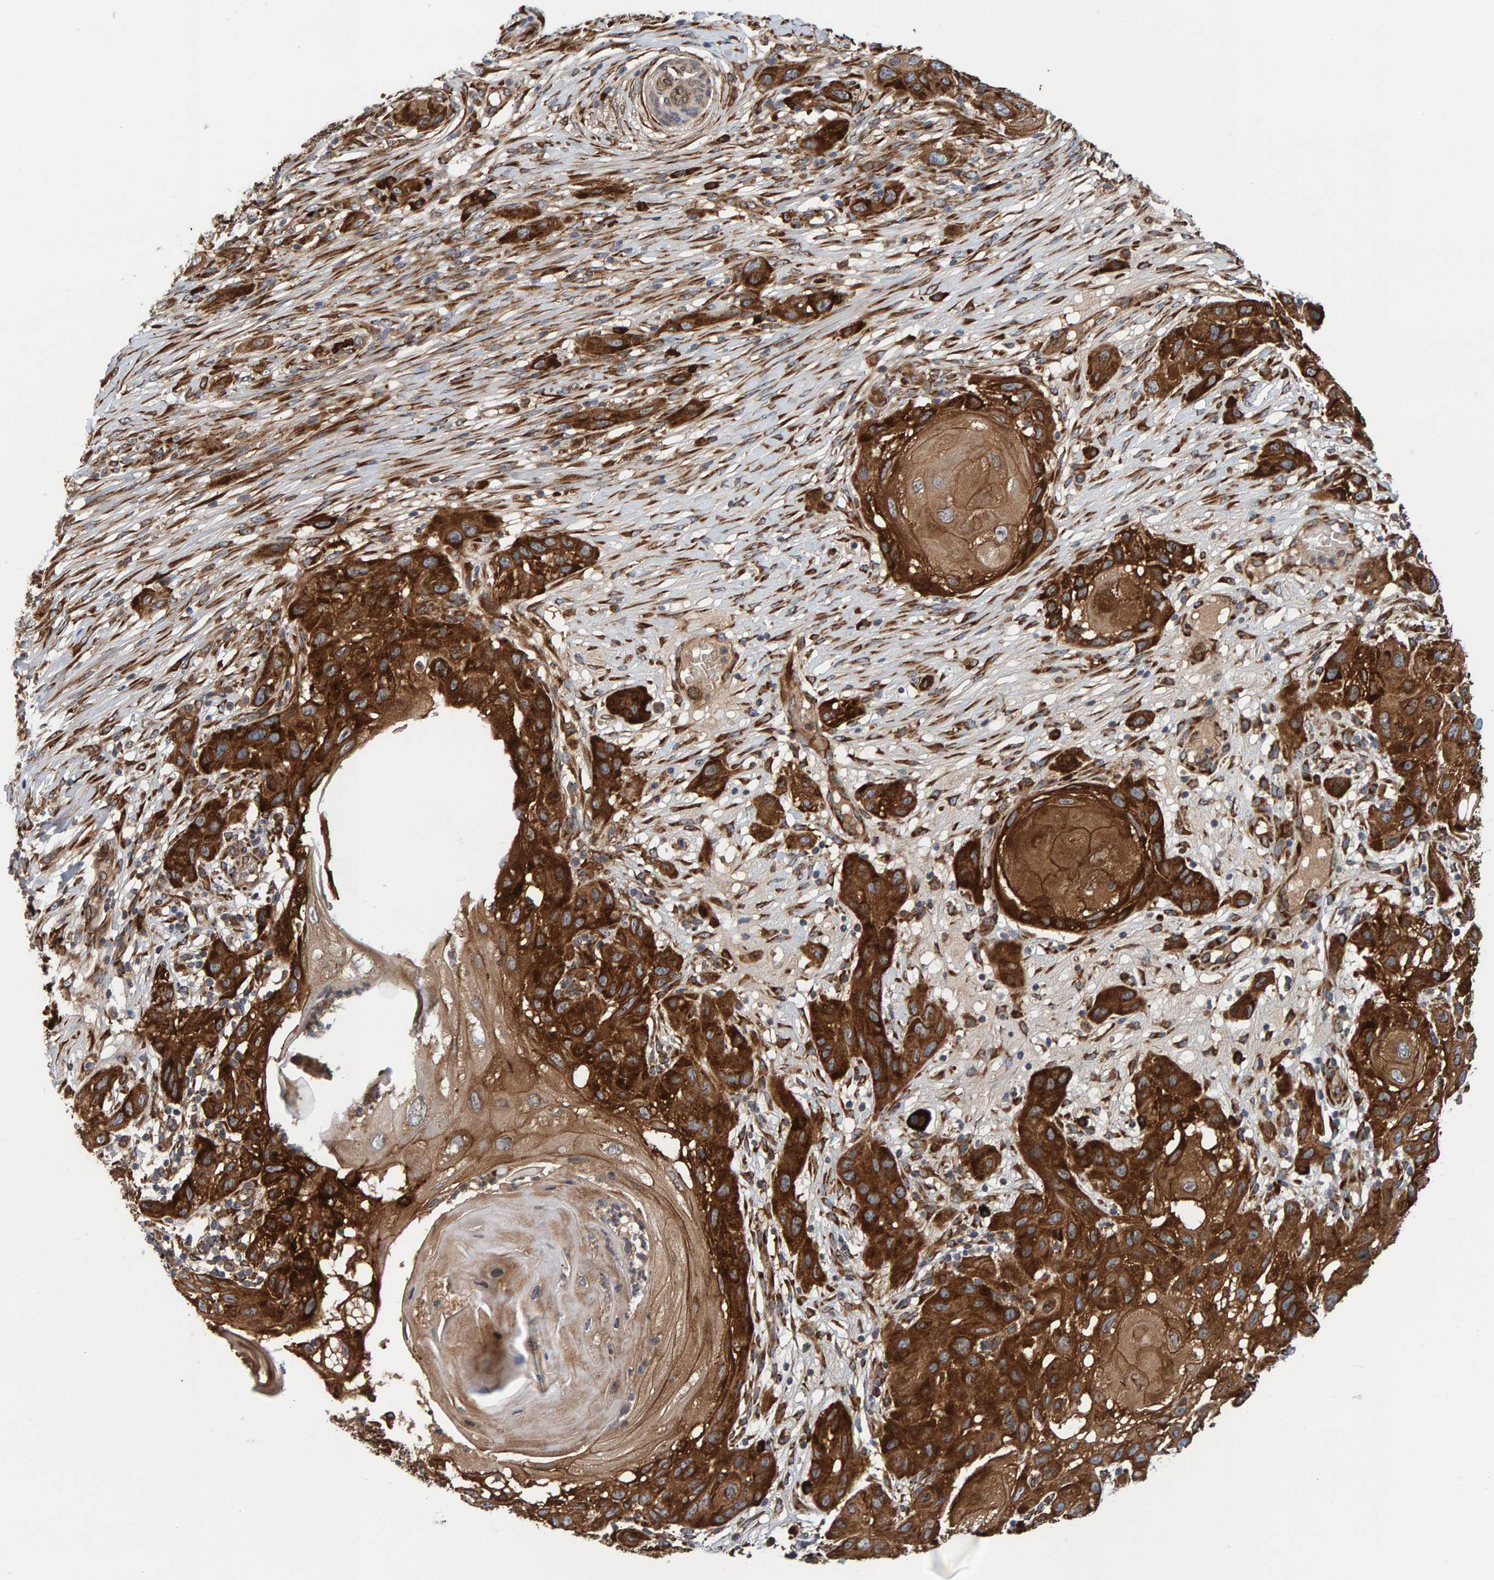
{"staining": {"intensity": "strong", "quantity": ">75%", "location": "cytoplasmic/membranous"}, "tissue": "skin cancer", "cell_type": "Tumor cells", "image_type": "cancer", "snomed": [{"axis": "morphology", "description": "Squamous cell carcinoma, NOS"}, {"axis": "topography", "description": "Skin"}], "caption": "A high-resolution micrograph shows IHC staining of skin squamous cell carcinoma, which demonstrates strong cytoplasmic/membranous expression in about >75% of tumor cells.", "gene": "BAIAP2", "patient": {"sex": "female", "age": 96}}